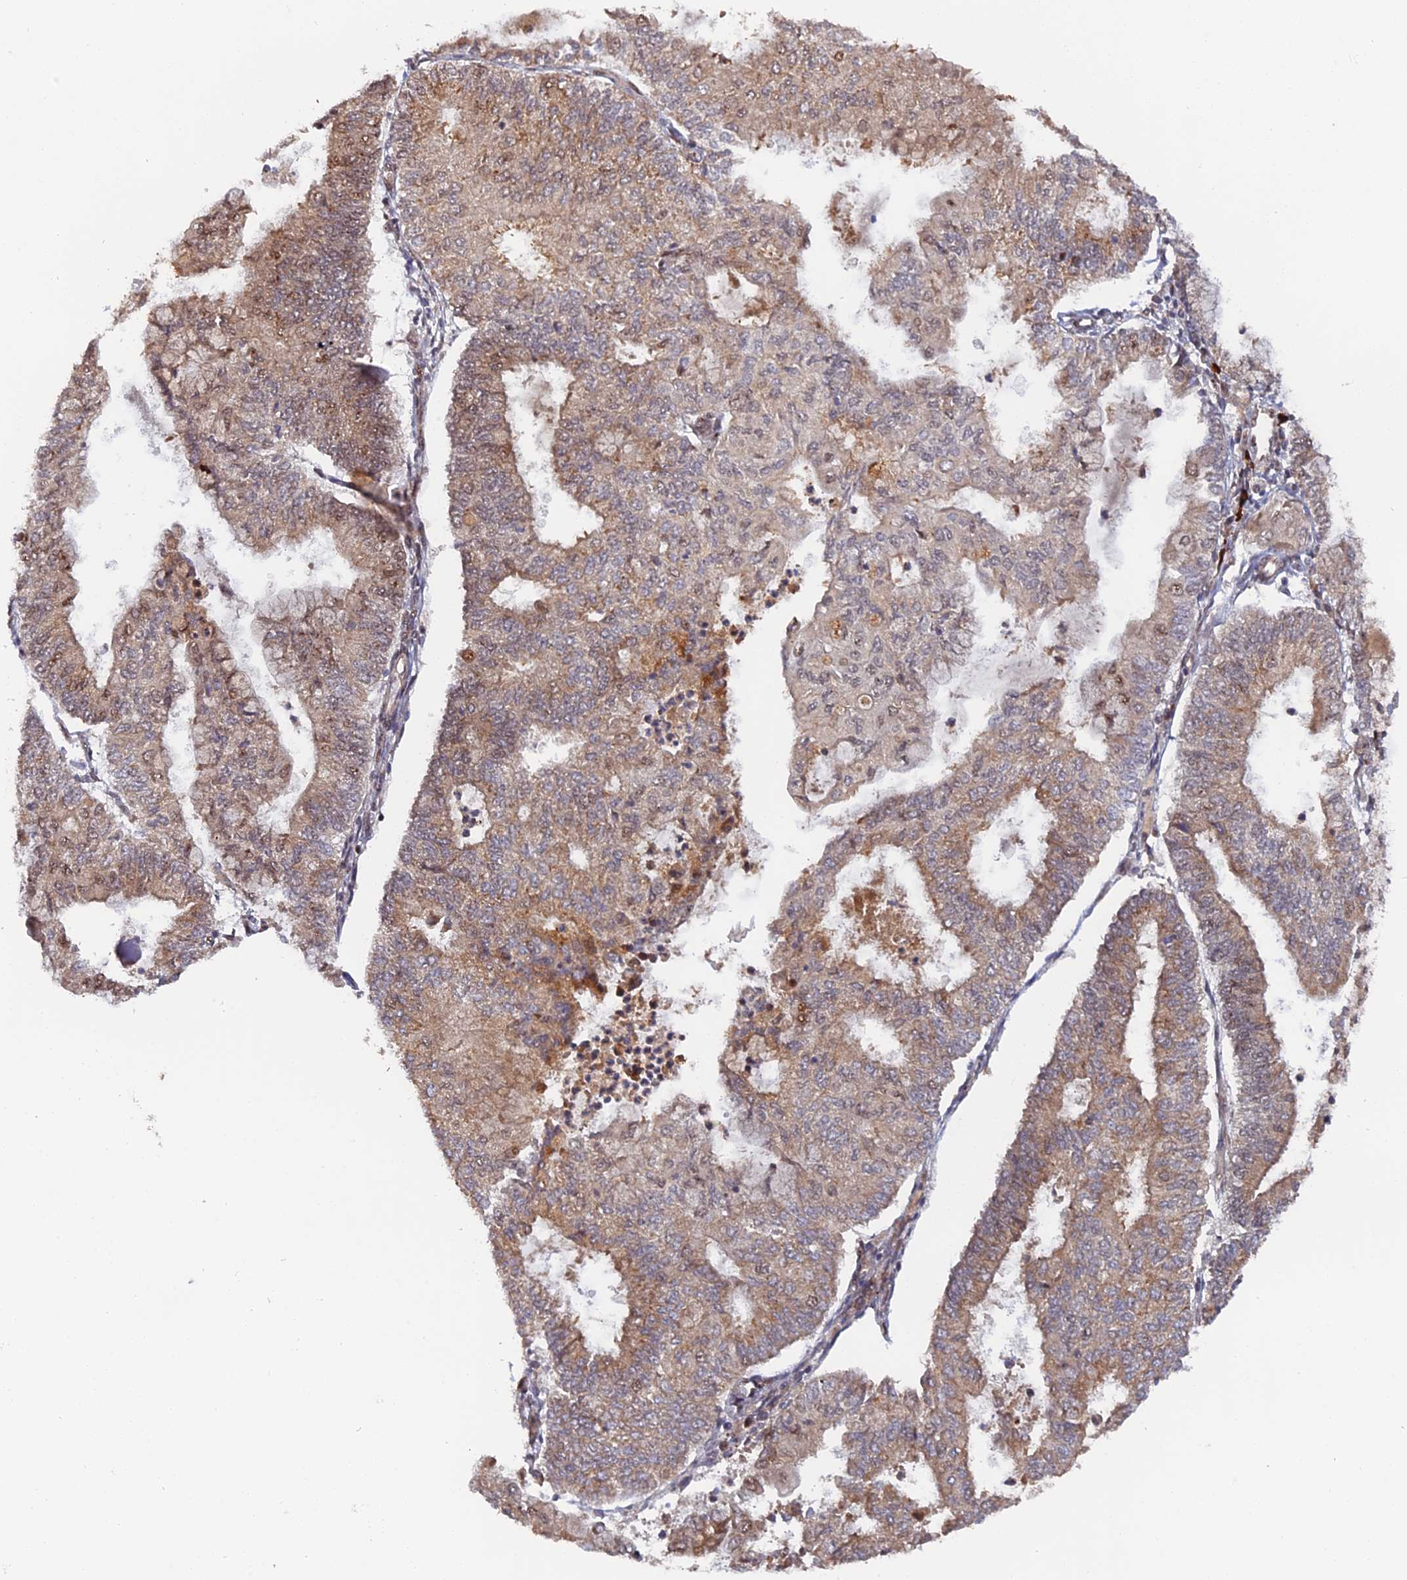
{"staining": {"intensity": "moderate", "quantity": ">75%", "location": "cytoplasmic/membranous,nuclear"}, "tissue": "endometrial cancer", "cell_type": "Tumor cells", "image_type": "cancer", "snomed": [{"axis": "morphology", "description": "Adenocarcinoma, NOS"}, {"axis": "topography", "description": "Endometrium"}], "caption": "A high-resolution image shows immunohistochemistry staining of endometrial cancer (adenocarcinoma), which demonstrates moderate cytoplasmic/membranous and nuclear expression in approximately >75% of tumor cells. The protein is stained brown, and the nuclei are stained in blue (DAB IHC with brightfield microscopy, high magnification).", "gene": "ANKRD24", "patient": {"sex": "female", "age": 59}}